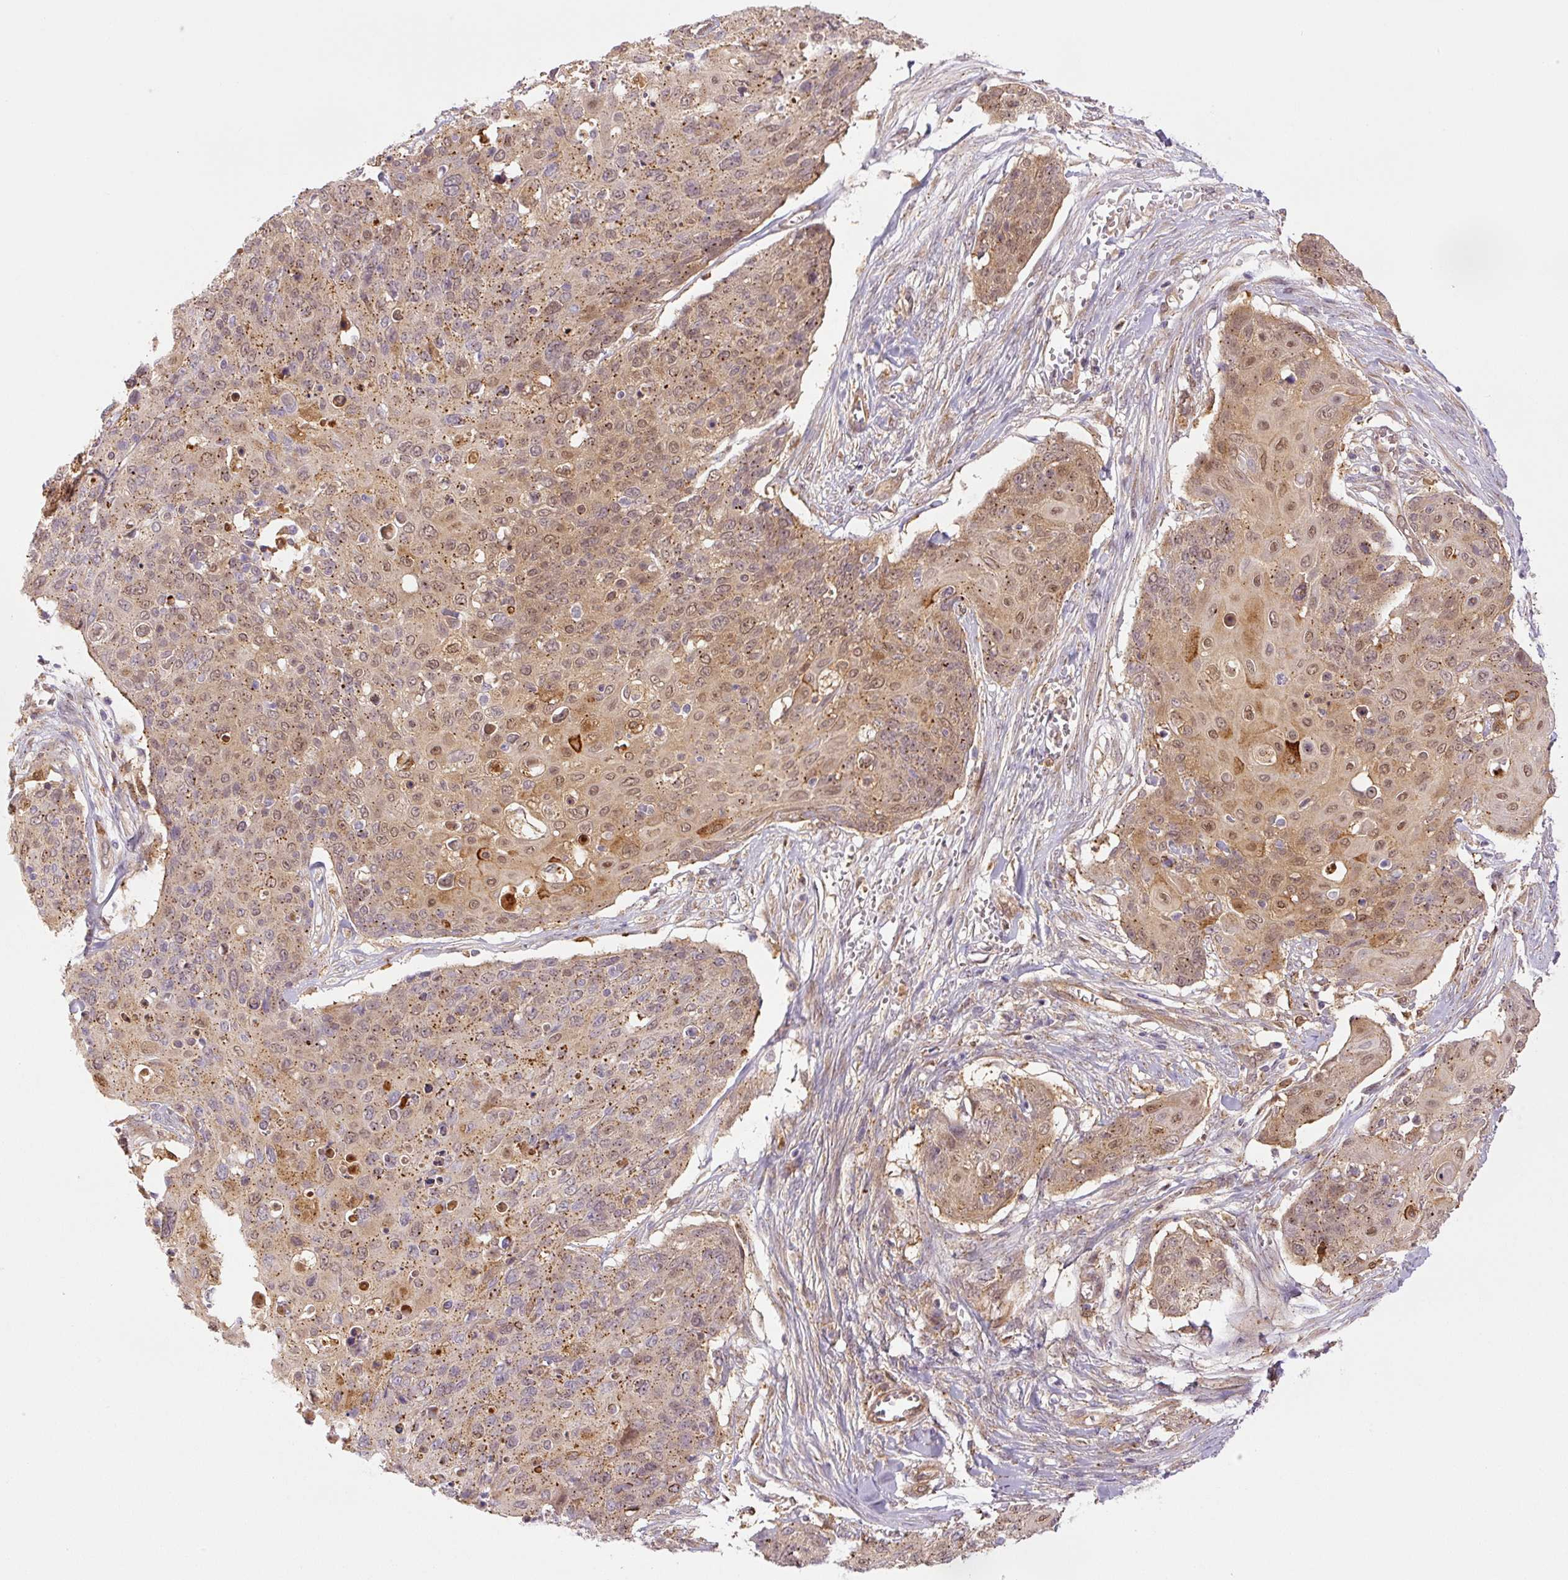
{"staining": {"intensity": "moderate", "quantity": ">75%", "location": "cytoplasmic/membranous"}, "tissue": "skin cancer", "cell_type": "Tumor cells", "image_type": "cancer", "snomed": [{"axis": "morphology", "description": "Squamous cell carcinoma, NOS"}, {"axis": "topography", "description": "Skin"}, {"axis": "topography", "description": "Vulva"}], "caption": "Skin cancer (squamous cell carcinoma) stained with a protein marker displays moderate staining in tumor cells.", "gene": "ZSWIM7", "patient": {"sex": "female", "age": 85}}